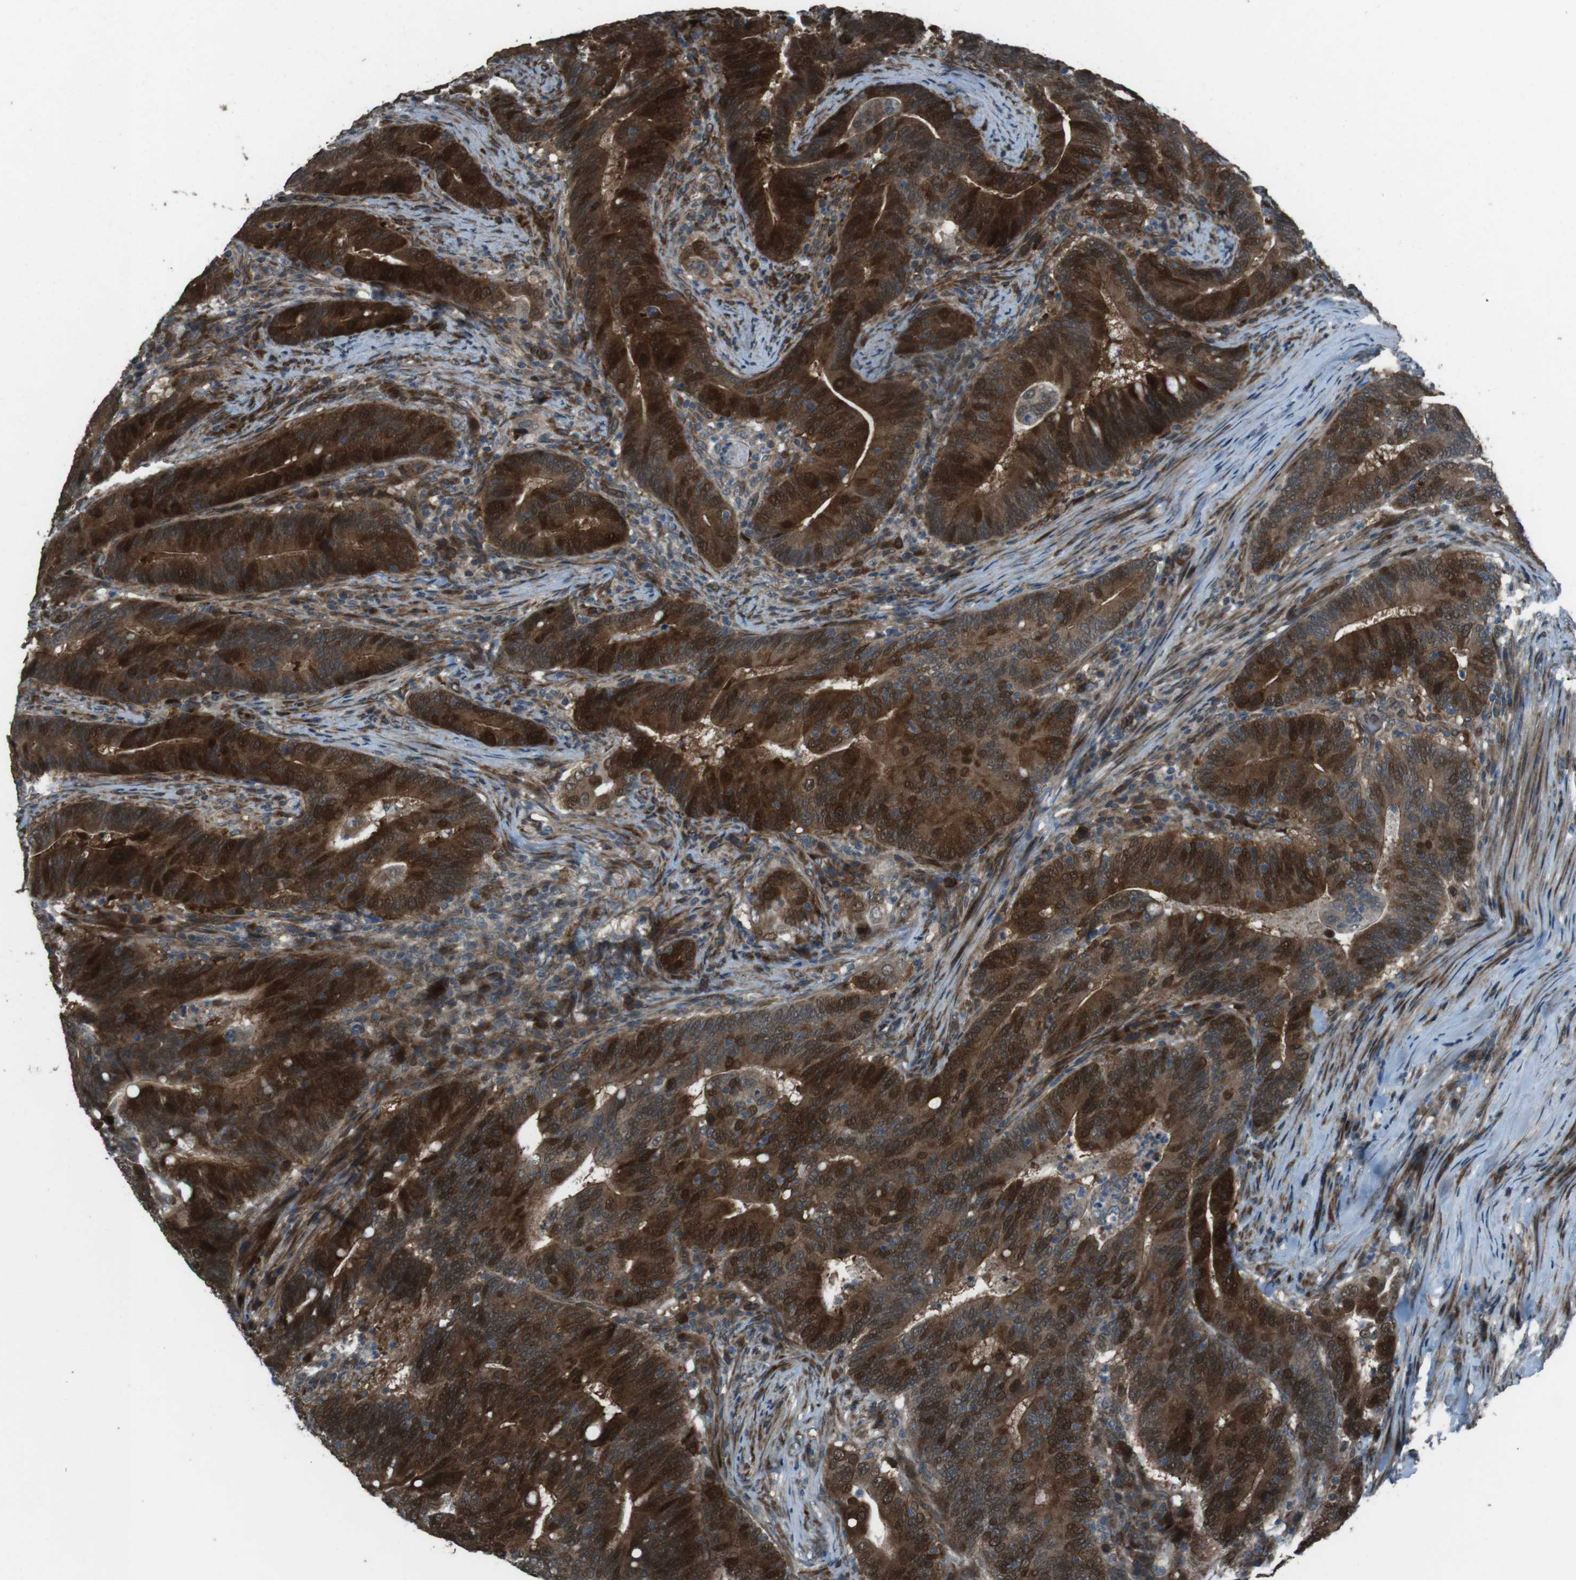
{"staining": {"intensity": "strong", "quantity": ">75%", "location": "cytoplasmic/membranous,nuclear"}, "tissue": "colorectal cancer", "cell_type": "Tumor cells", "image_type": "cancer", "snomed": [{"axis": "morphology", "description": "Normal tissue, NOS"}, {"axis": "morphology", "description": "Adenocarcinoma, NOS"}, {"axis": "topography", "description": "Colon"}], "caption": "IHC image of human colorectal cancer stained for a protein (brown), which shows high levels of strong cytoplasmic/membranous and nuclear staining in about >75% of tumor cells.", "gene": "ZNF330", "patient": {"sex": "female", "age": 66}}